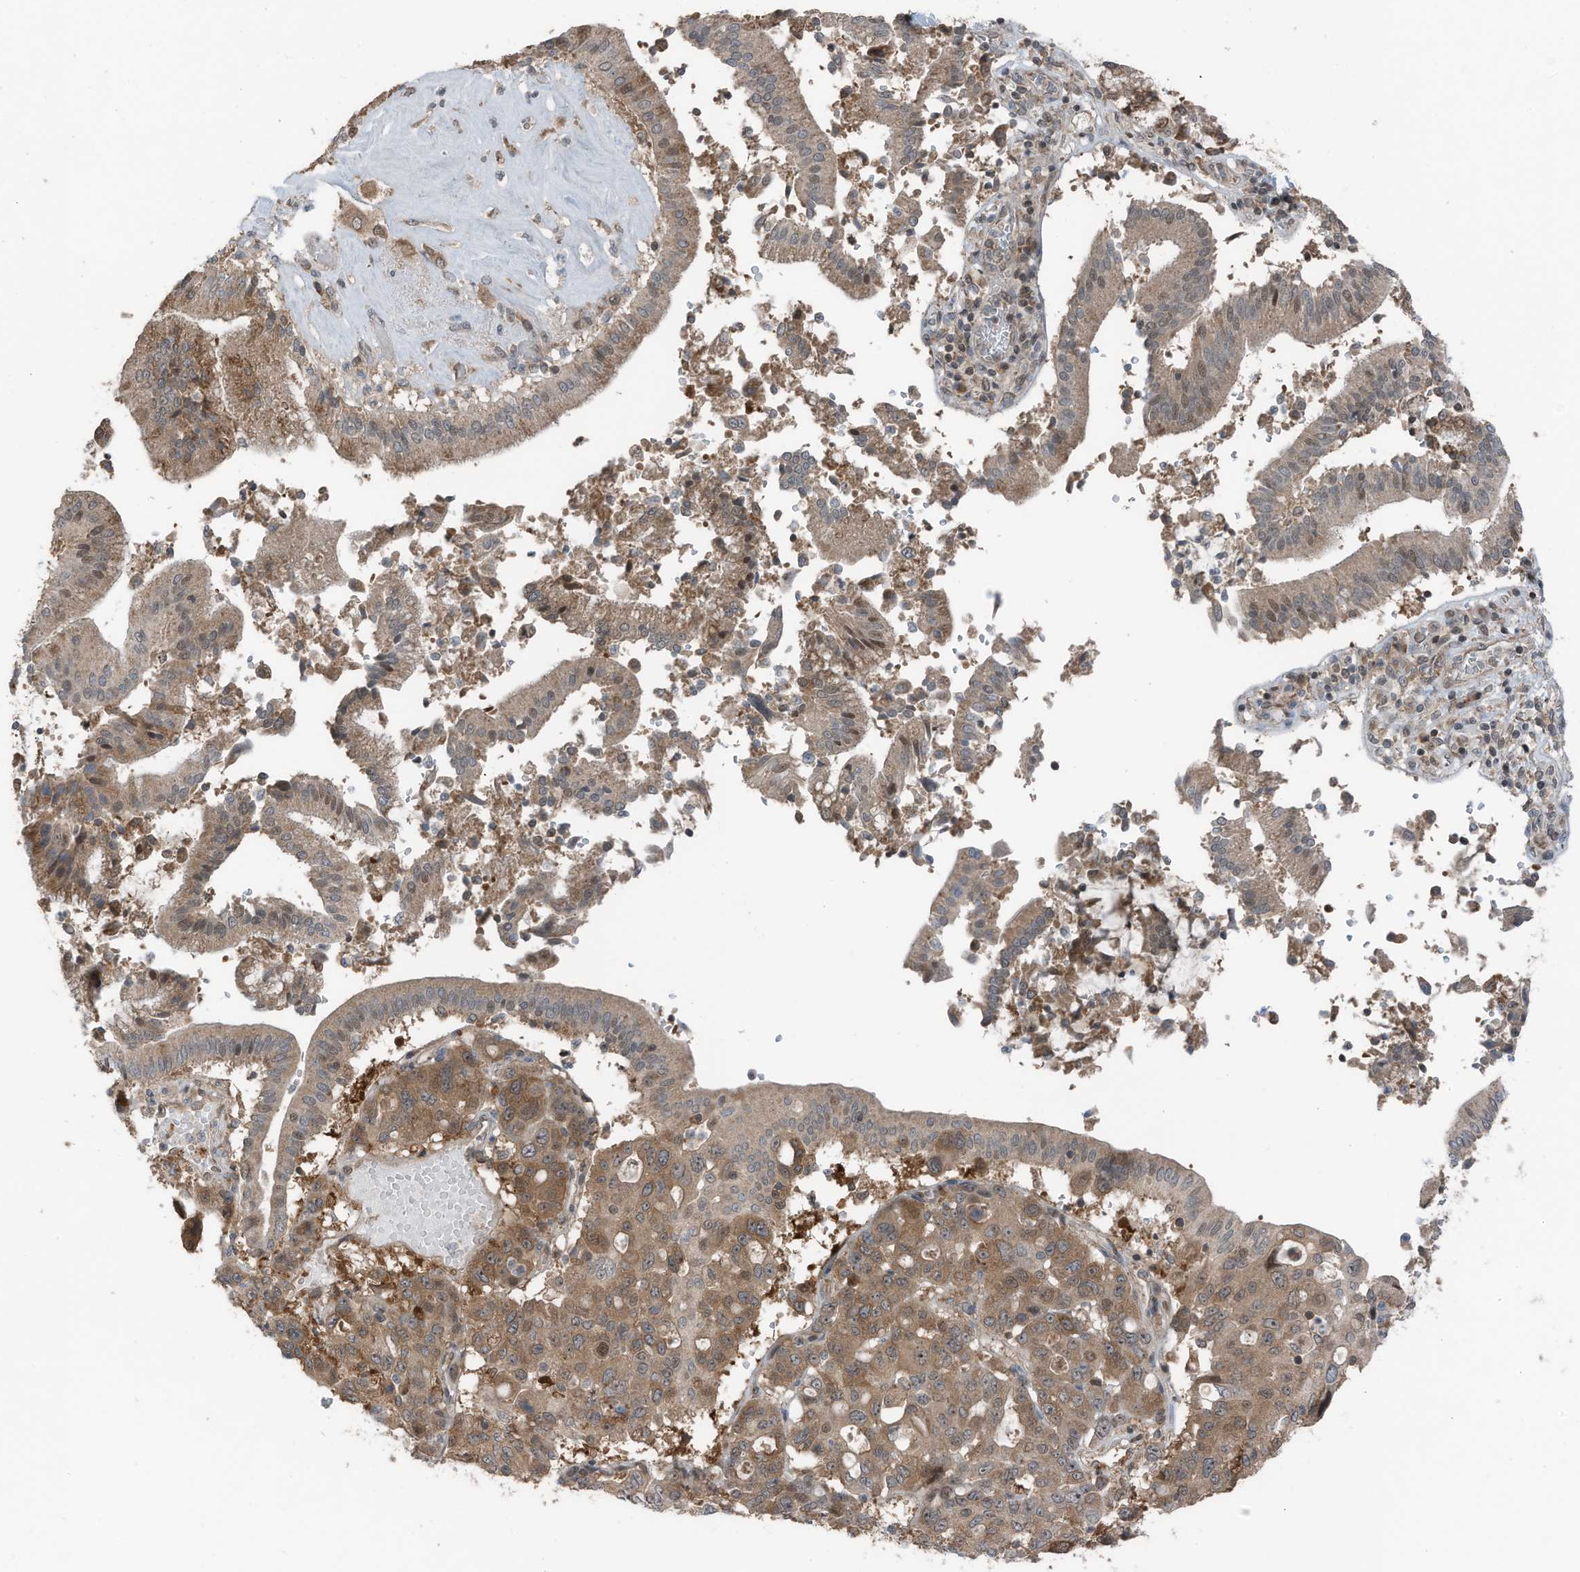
{"staining": {"intensity": "moderate", "quantity": ">75%", "location": "cytoplasmic/membranous,nuclear"}, "tissue": "pancreatic cancer", "cell_type": "Tumor cells", "image_type": "cancer", "snomed": [{"axis": "morphology", "description": "Adenocarcinoma, NOS"}, {"axis": "topography", "description": "Pancreas"}], "caption": "Adenocarcinoma (pancreatic) stained with a brown dye demonstrates moderate cytoplasmic/membranous and nuclear positive expression in about >75% of tumor cells.", "gene": "TXNDC9", "patient": {"sex": "male", "age": 46}}